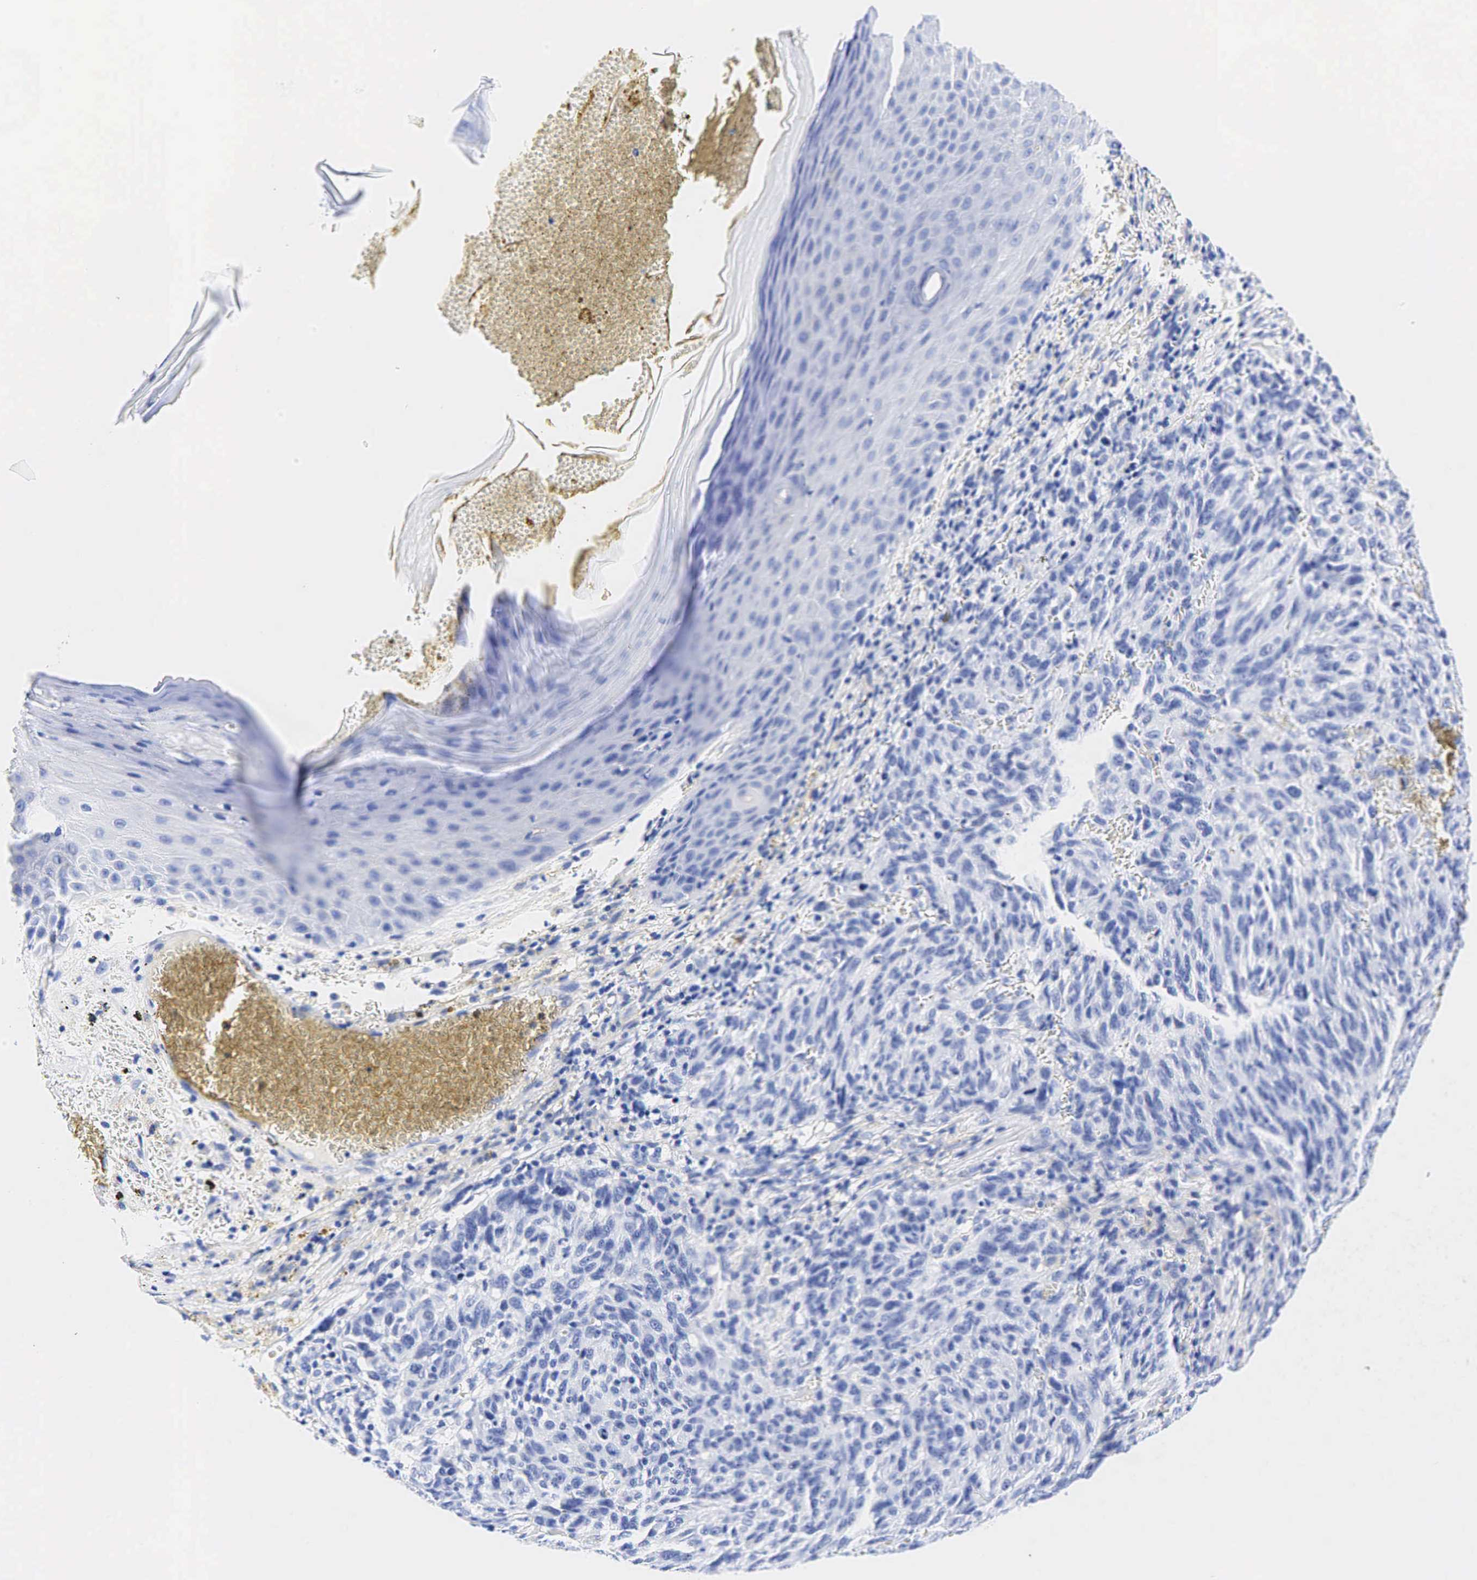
{"staining": {"intensity": "negative", "quantity": "none", "location": "none"}, "tissue": "melanoma", "cell_type": "Tumor cells", "image_type": "cancer", "snomed": [{"axis": "morphology", "description": "Malignant melanoma, NOS"}, {"axis": "topography", "description": "Skin"}], "caption": "Immunohistochemical staining of human melanoma shows no significant expression in tumor cells.", "gene": "ESR1", "patient": {"sex": "male", "age": 76}}